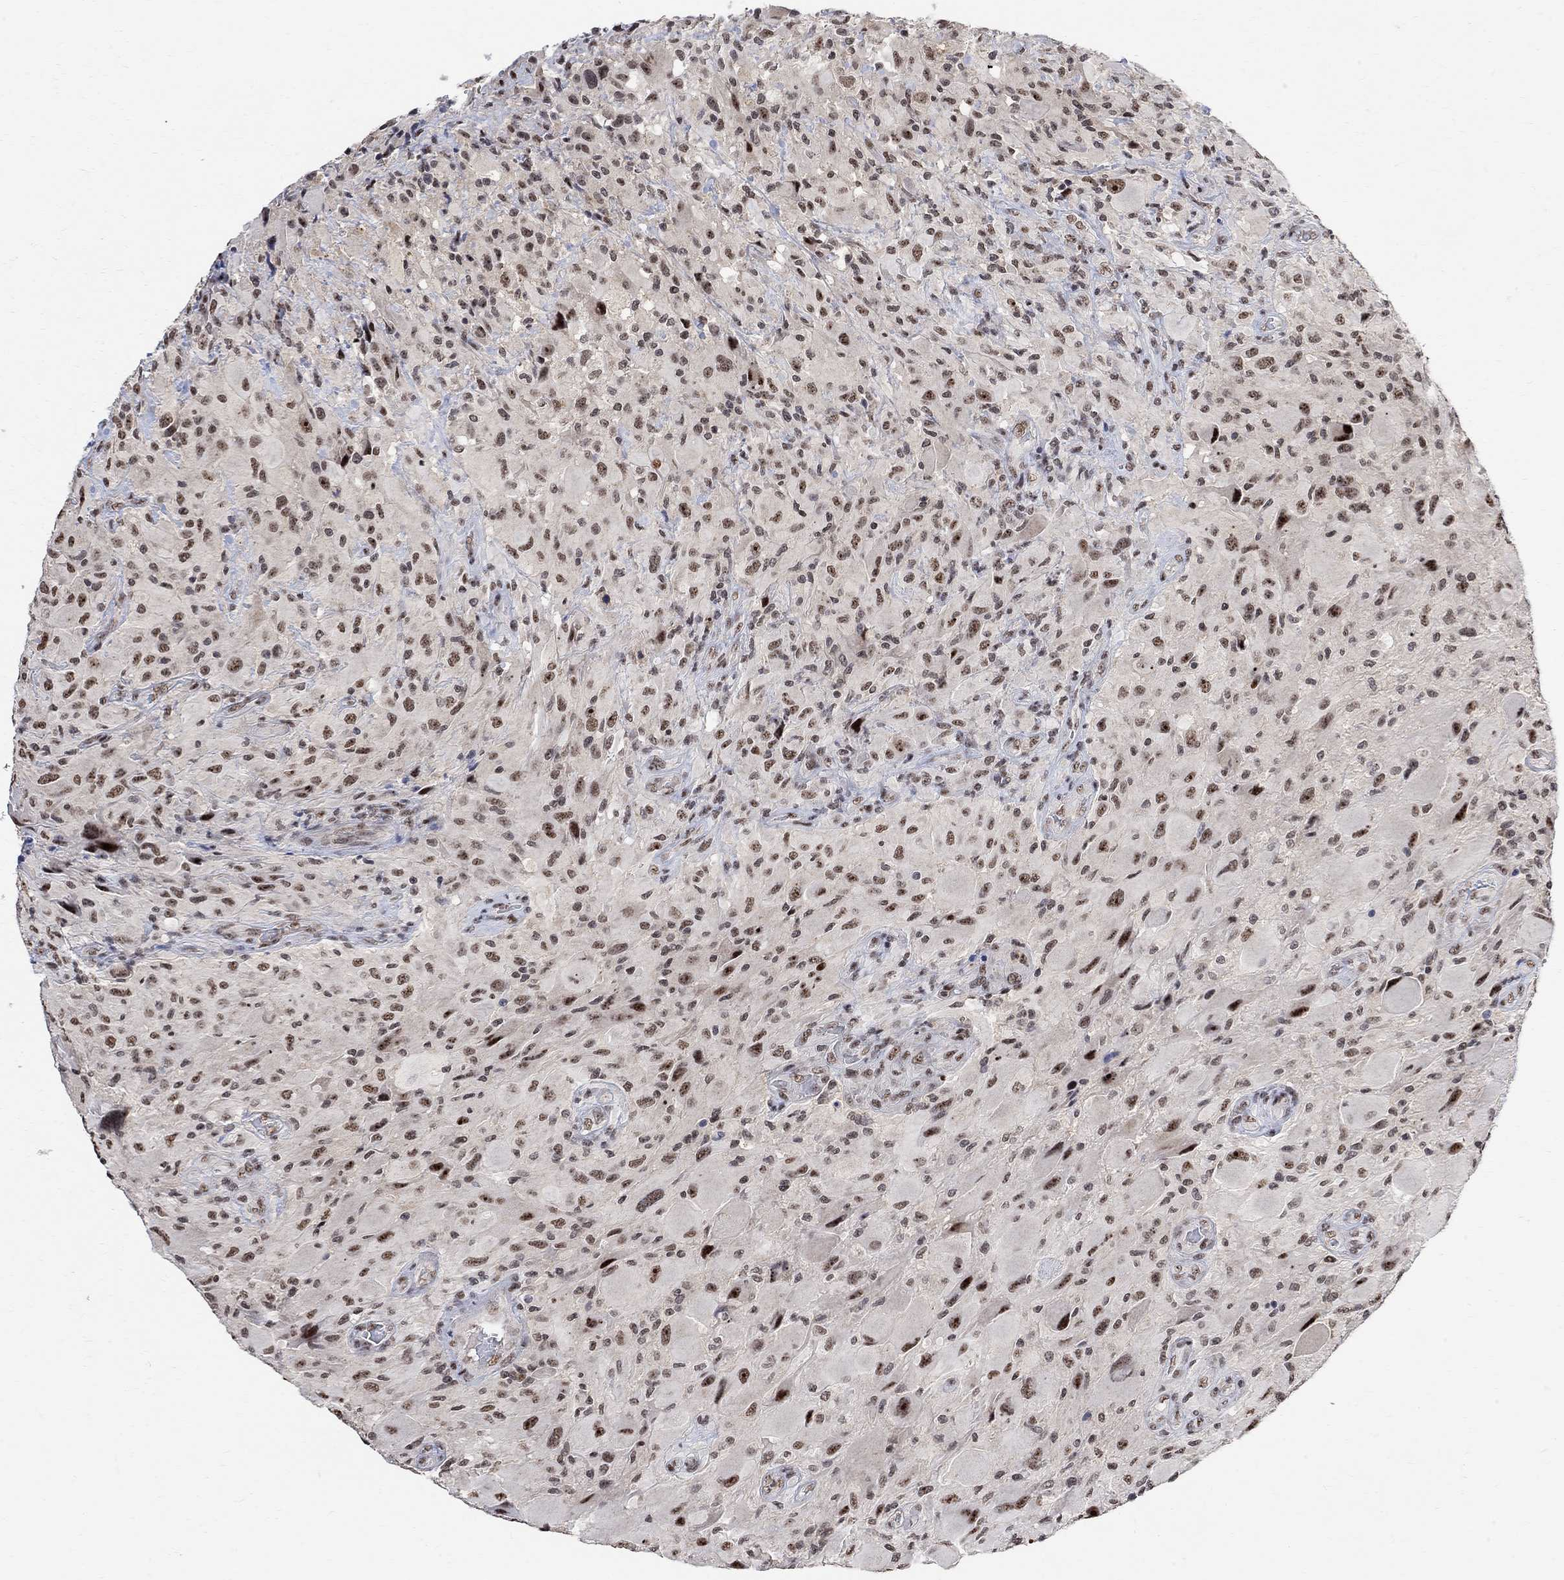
{"staining": {"intensity": "moderate", "quantity": "<25%", "location": "nuclear"}, "tissue": "glioma", "cell_type": "Tumor cells", "image_type": "cancer", "snomed": [{"axis": "morphology", "description": "Glioma, malignant, High grade"}, {"axis": "topography", "description": "Cerebral cortex"}], "caption": "Glioma stained for a protein shows moderate nuclear positivity in tumor cells.", "gene": "E4F1", "patient": {"sex": "male", "age": 35}}